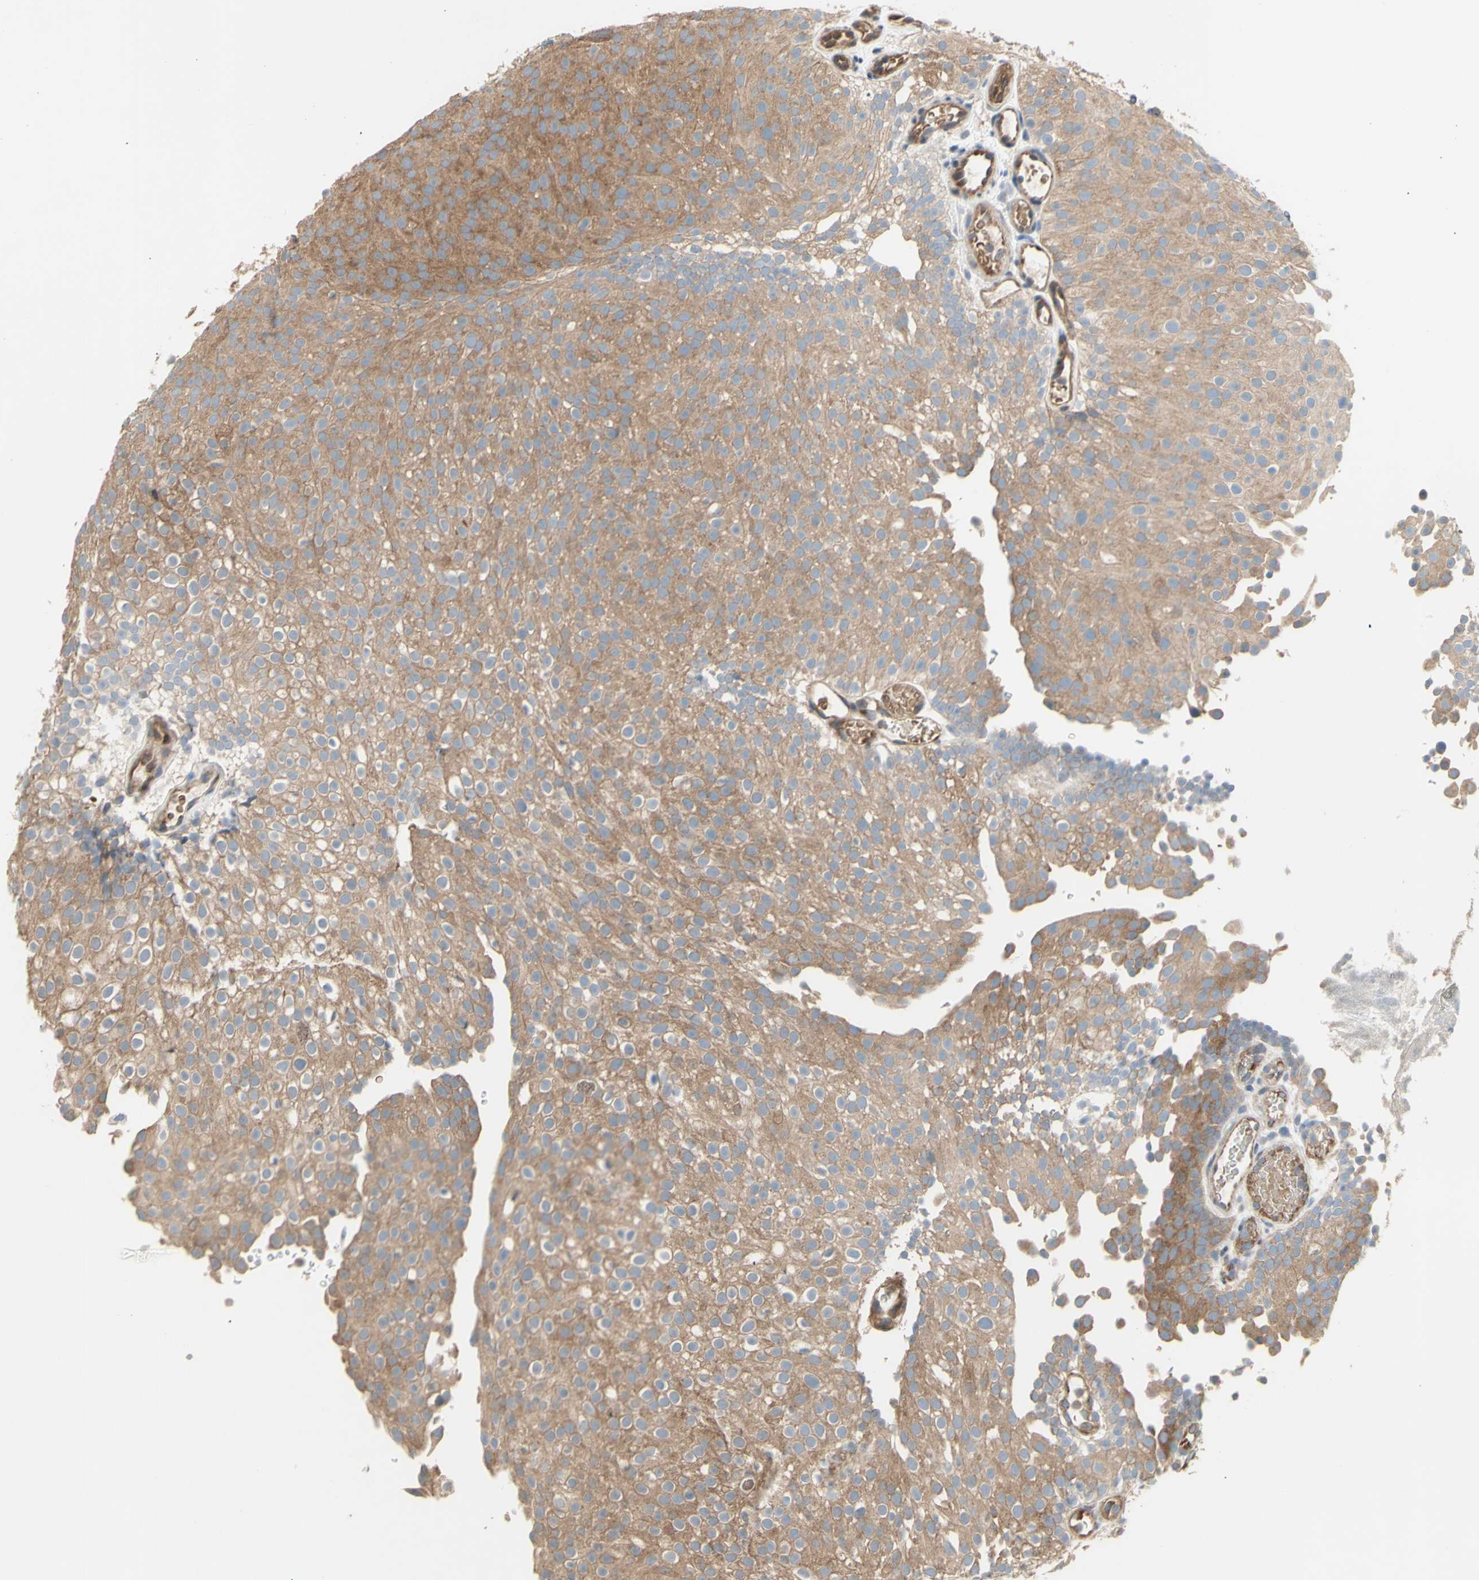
{"staining": {"intensity": "moderate", "quantity": ">75%", "location": "cytoplasmic/membranous"}, "tissue": "urothelial cancer", "cell_type": "Tumor cells", "image_type": "cancer", "snomed": [{"axis": "morphology", "description": "Urothelial carcinoma, Low grade"}, {"axis": "topography", "description": "Urinary bladder"}], "caption": "Urothelial cancer stained with DAB (3,3'-diaminobenzidine) immunohistochemistry (IHC) reveals medium levels of moderate cytoplasmic/membranous expression in about >75% of tumor cells.", "gene": "DYNLRB1", "patient": {"sex": "male", "age": 78}}